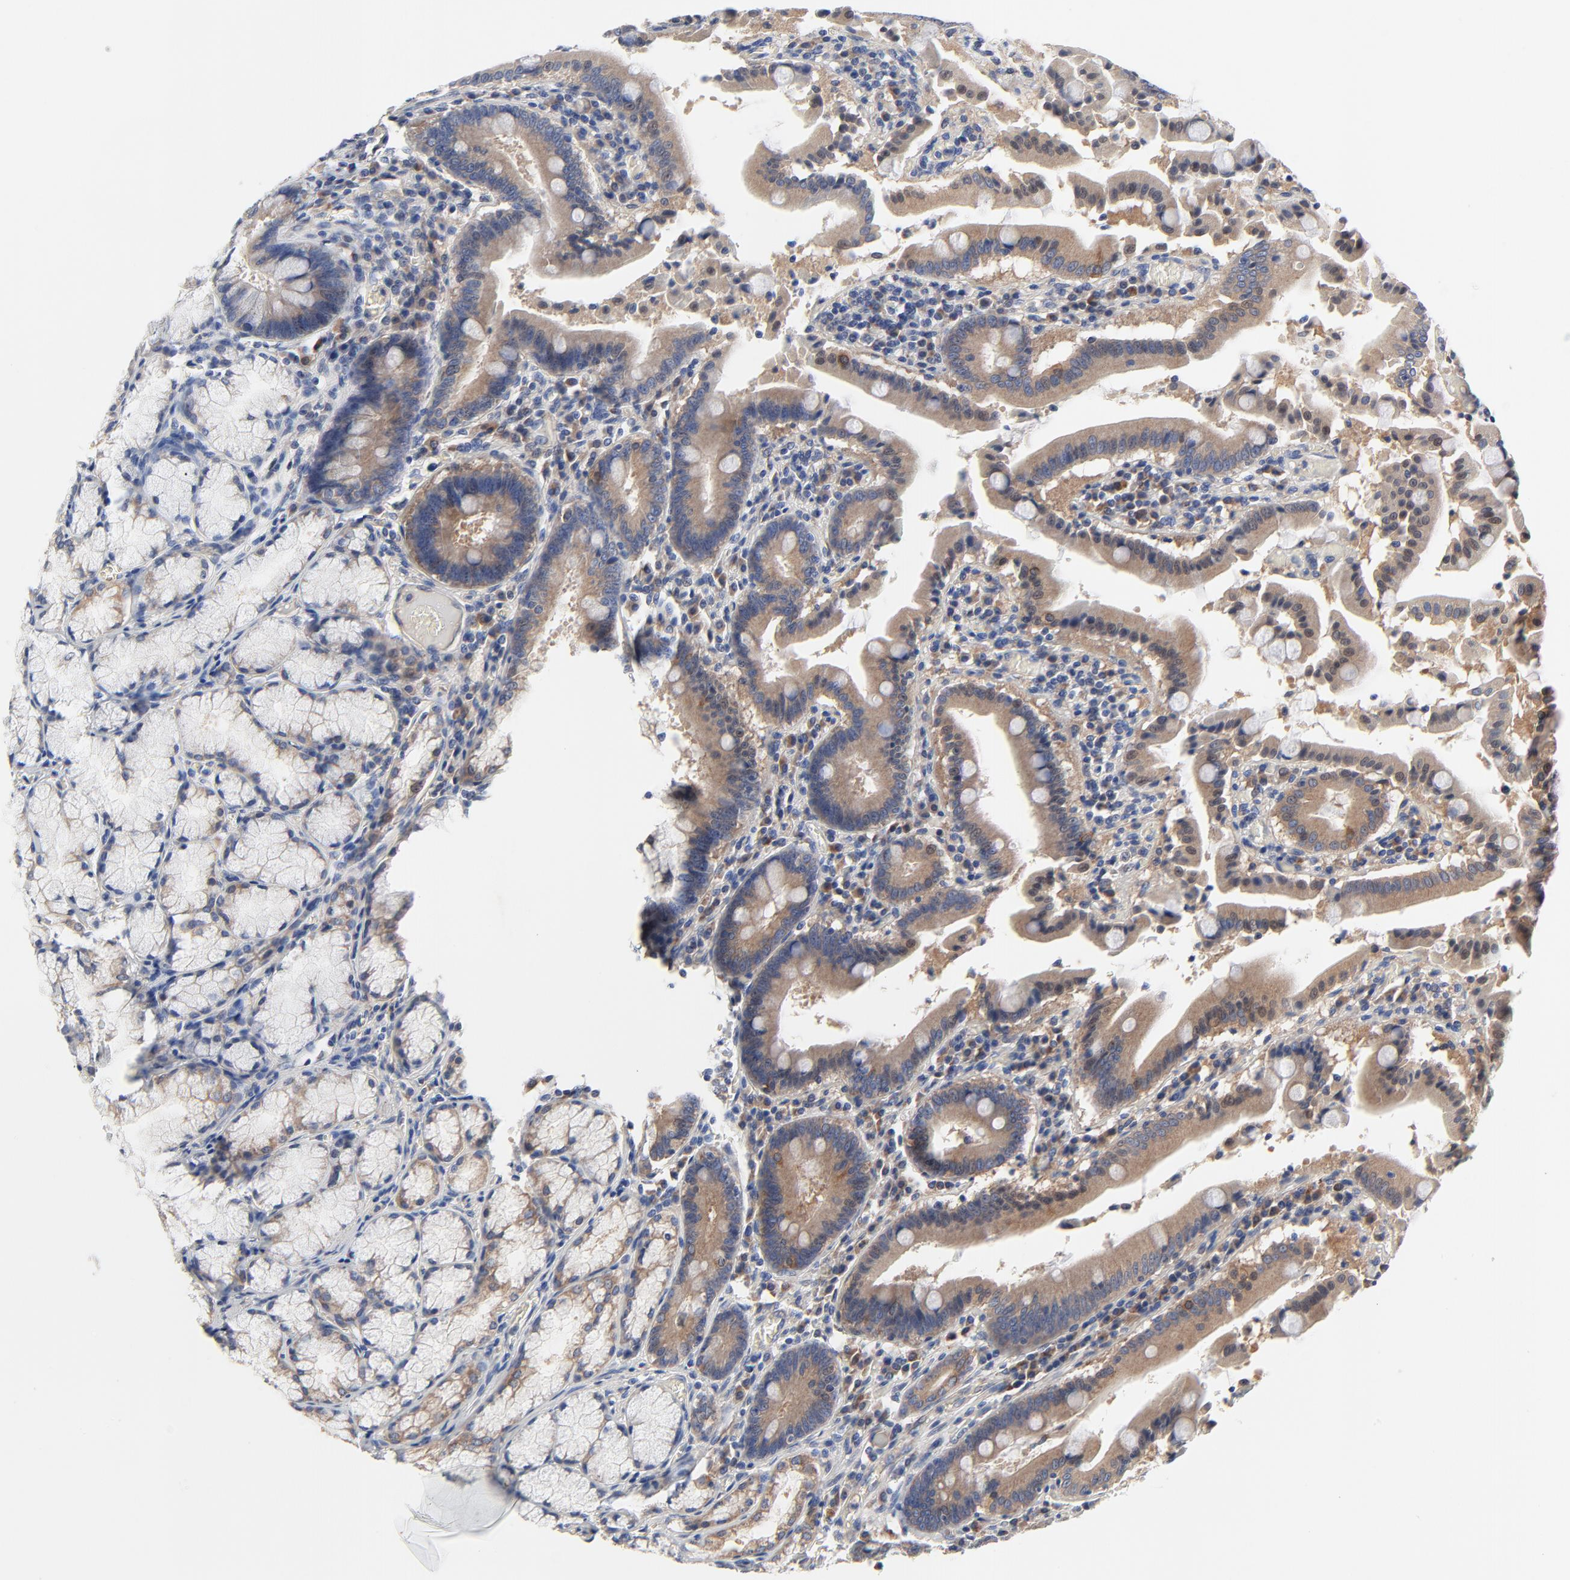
{"staining": {"intensity": "moderate", "quantity": "25%-75%", "location": "cytoplasmic/membranous"}, "tissue": "stomach", "cell_type": "Glandular cells", "image_type": "normal", "snomed": [{"axis": "morphology", "description": "Normal tissue, NOS"}, {"axis": "topography", "description": "Stomach, lower"}], "caption": "Immunohistochemistry (IHC) (DAB (3,3'-diaminobenzidine)) staining of unremarkable human stomach displays moderate cytoplasmic/membranous protein staining in about 25%-75% of glandular cells. (DAB (3,3'-diaminobenzidine) IHC with brightfield microscopy, high magnification).", "gene": "VAV2", "patient": {"sex": "male", "age": 56}}